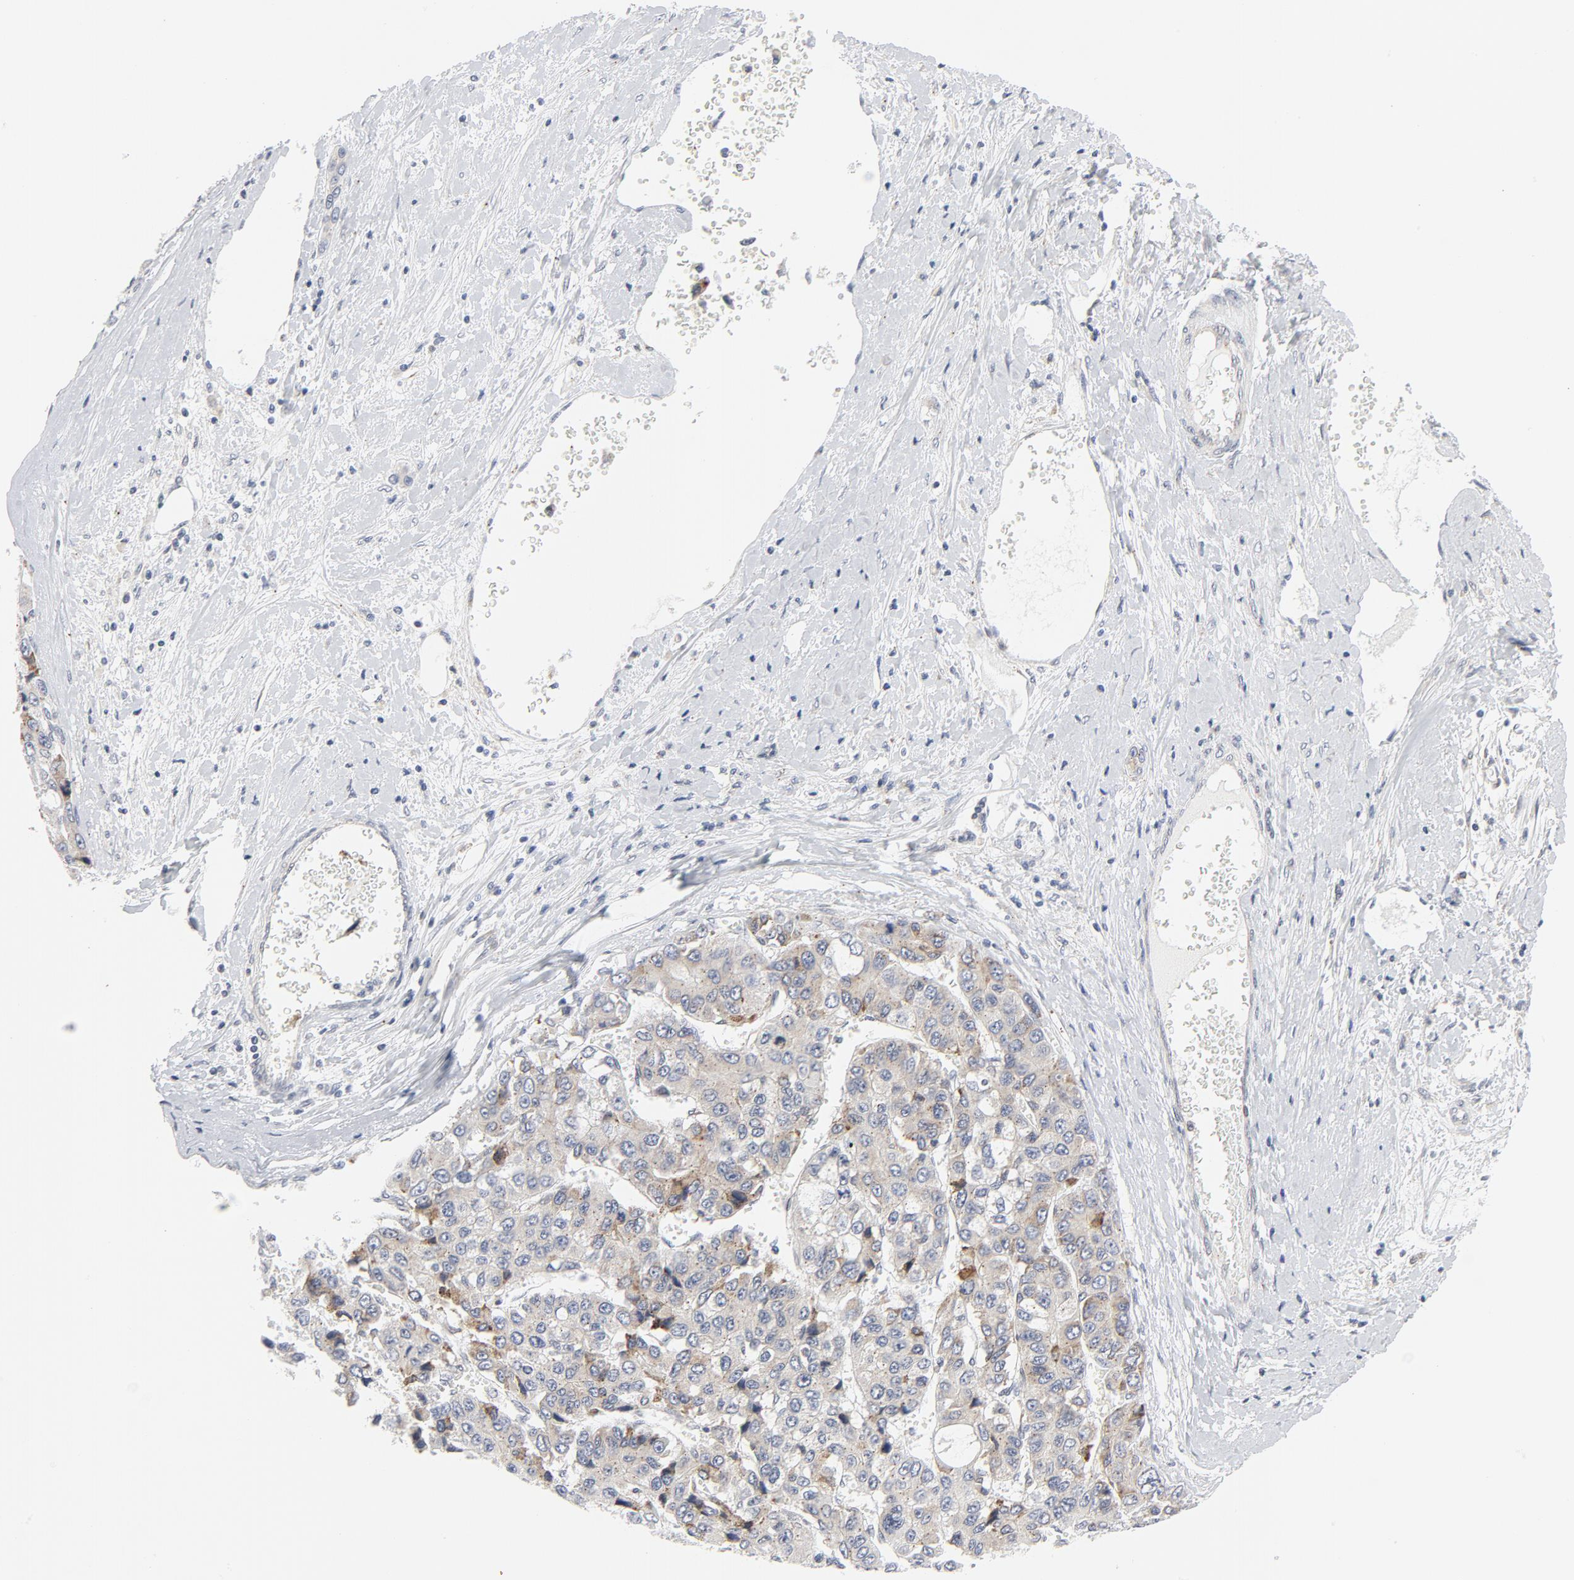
{"staining": {"intensity": "weak", "quantity": ">75%", "location": "cytoplasmic/membranous"}, "tissue": "liver cancer", "cell_type": "Tumor cells", "image_type": "cancer", "snomed": [{"axis": "morphology", "description": "Carcinoma, Hepatocellular, NOS"}, {"axis": "topography", "description": "Liver"}], "caption": "Protein staining exhibits weak cytoplasmic/membranous expression in approximately >75% of tumor cells in liver hepatocellular carcinoma. (DAB IHC, brown staining for protein, blue staining for nuclei).", "gene": "LRP6", "patient": {"sex": "female", "age": 66}}